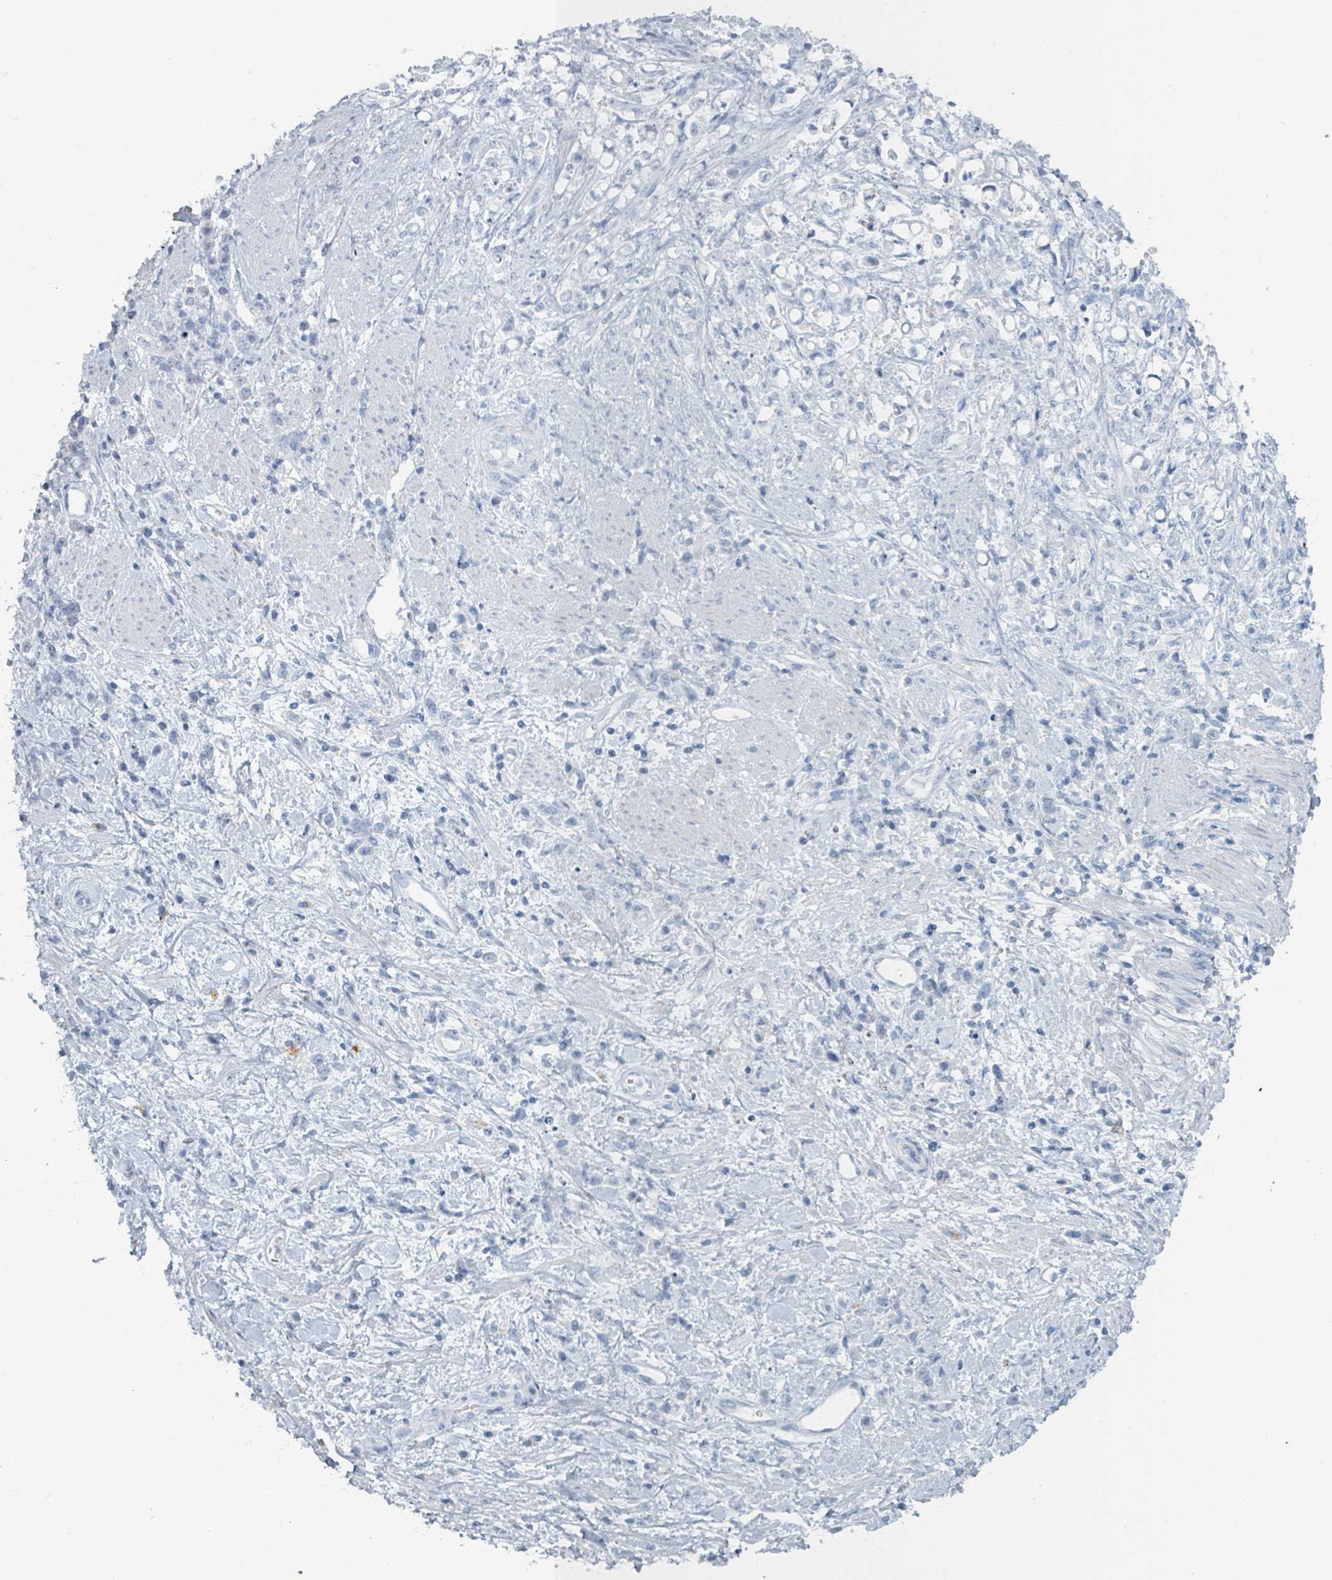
{"staining": {"intensity": "negative", "quantity": "none", "location": "none"}, "tissue": "stomach cancer", "cell_type": "Tumor cells", "image_type": "cancer", "snomed": [{"axis": "morphology", "description": "Adenocarcinoma, NOS"}, {"axis": "topography", "description": "Stomach"}], "caption": "Stomach cancer was stained to show a protein in brown. There is no significant expression in tumor cells.", "gene": "HEATR5A", "patient": {"sex": "female", "age": 60}}